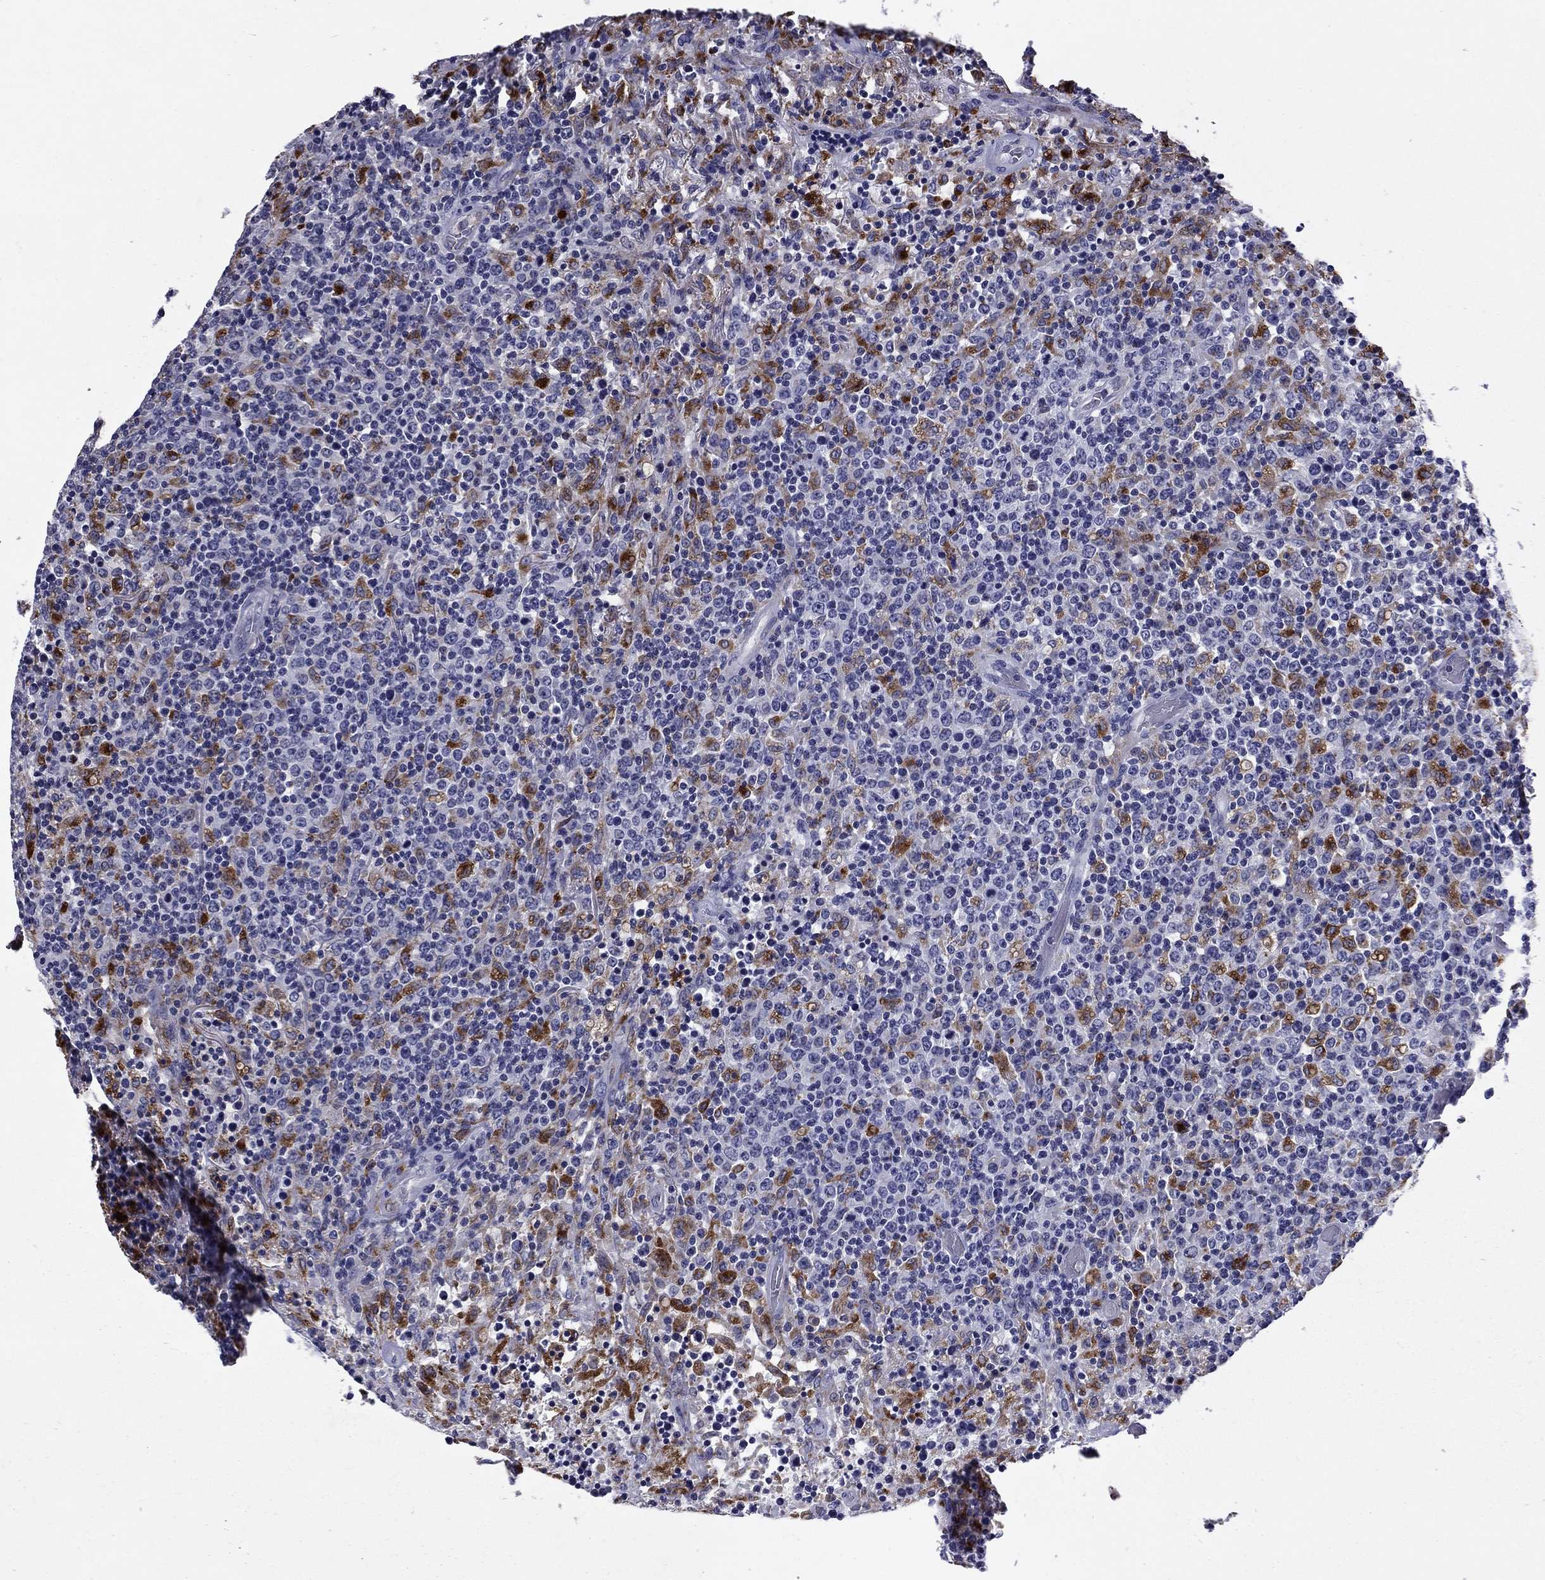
{"staining": {"intensity": "strong", "quantity": "<25%", "location": "cytoplasmic/membranous"}, "tissue": "lymphoma", "cell_type": "Tumor cells", "image_type": "cancer", "snomed": [{"axis": "morphology", "description": "Malignant lymphoma, non-Hodgkin's type, High grade"}, {"axis": "topography", "description": "Lung"}], "caption": "Brown immunohistochemical staining in high-grade malignant lymphoma, non-Hodgkin's type reveals strong cytoplasmic/membranous expression in approximately <25% of tumor cells. (brown staining indicates protein expression, while blue staining denotes nuclei).", "gene": "MADCAM1", "patient": {"sex": "male", "age": 79}}